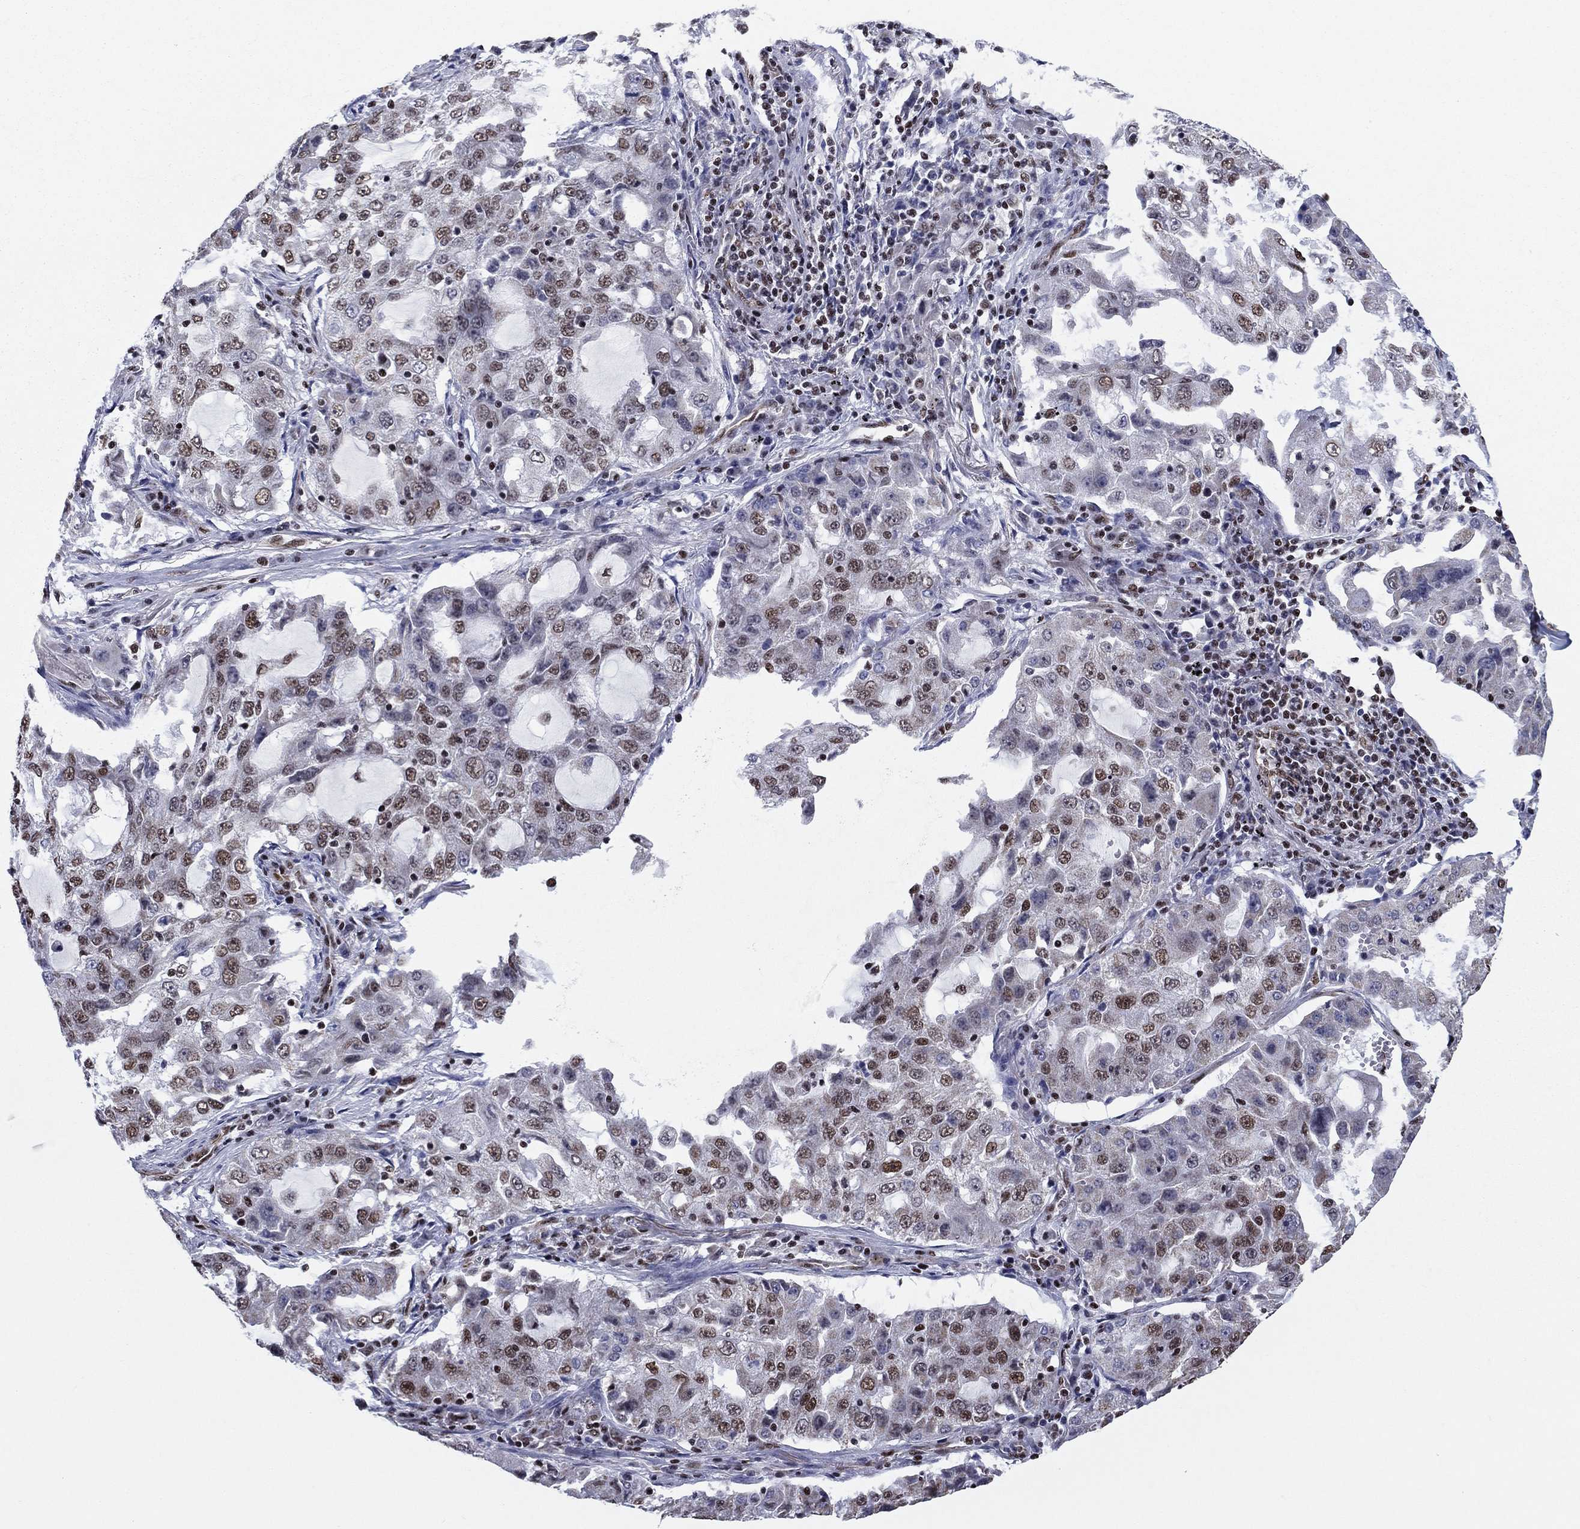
{"staining": {"intensity": "moderate", "quantity": "<25%", "location": "nuclear"}, "tissue": "lung cancer", "cell_type": "Tumor cells", "image_type": "cancer", "snomed": [{"axis": "morphology", "description": "Adenocarcinoma, NOS"}, {"axis": "topography", "description": "Lung"}], "caption": "Approximately <25% of tumor cells in human lung cancer (adenocarcinoma) display moderate nuclear protein expression as visualized by brown immunohistochemical staining.", "gene": "N4BP2", "patient": {"sex": "female", "age": 61}}